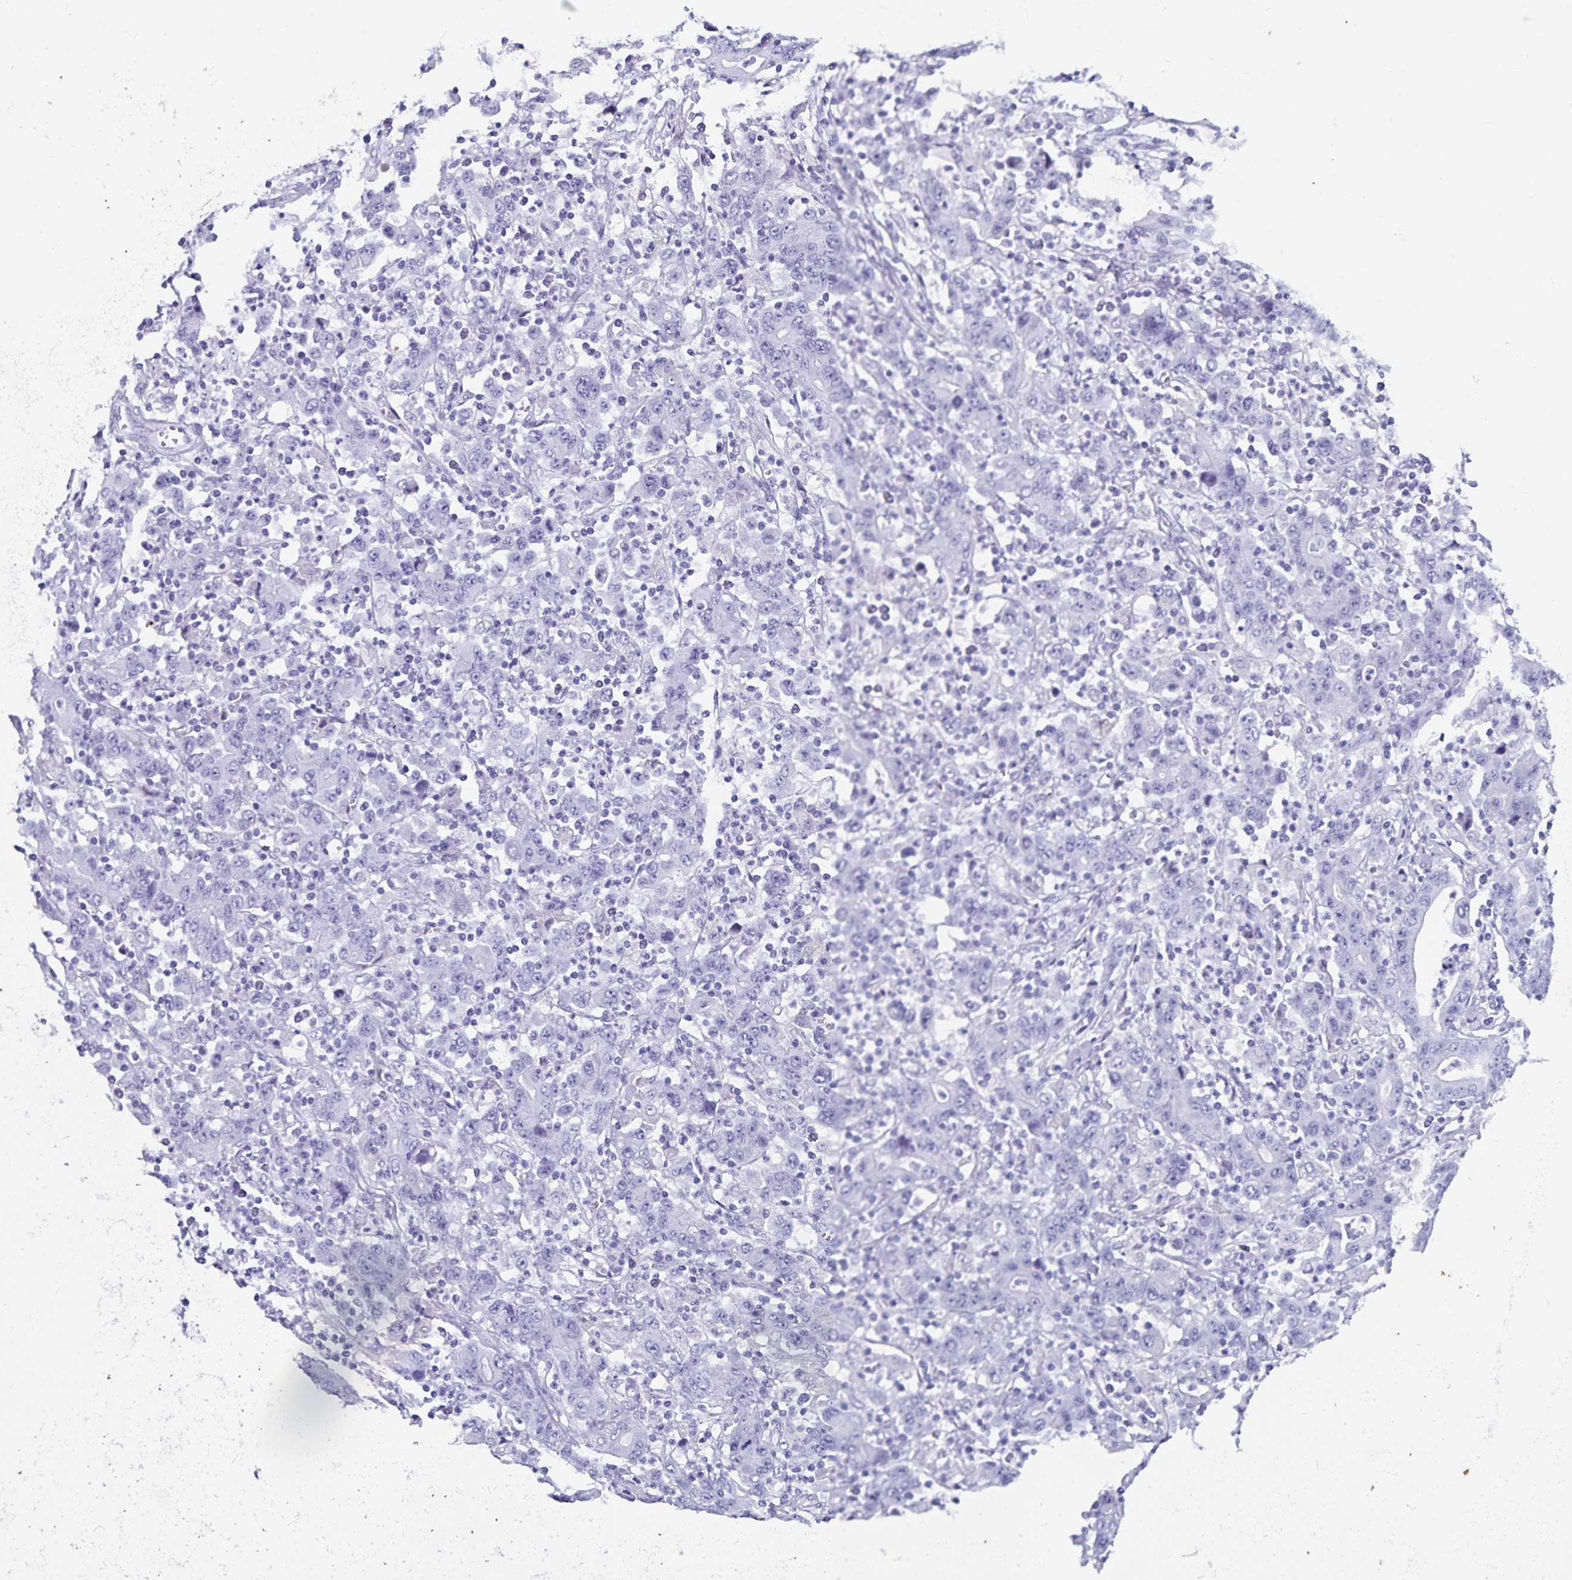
{"staining": {"intensity": "negative", "quantity": "none", "location": "none"}, "tissue": "stomach cancer", "cell_type": "Tumor cells", "image_type": "cancer", "snomed": [{"axis": "morphology", "description": "Adenocarcinoma, NOS"}, {"axis": "topography", "description": "Stomach, upper"}], "caption": "An immunohistochemistry (IHC) micrograph of stomach cancer is shown. There is no staining in tumor cells of stomach cancer.", "gene": "PLAC1", "patient": {"sex": "male", "age": 69}}